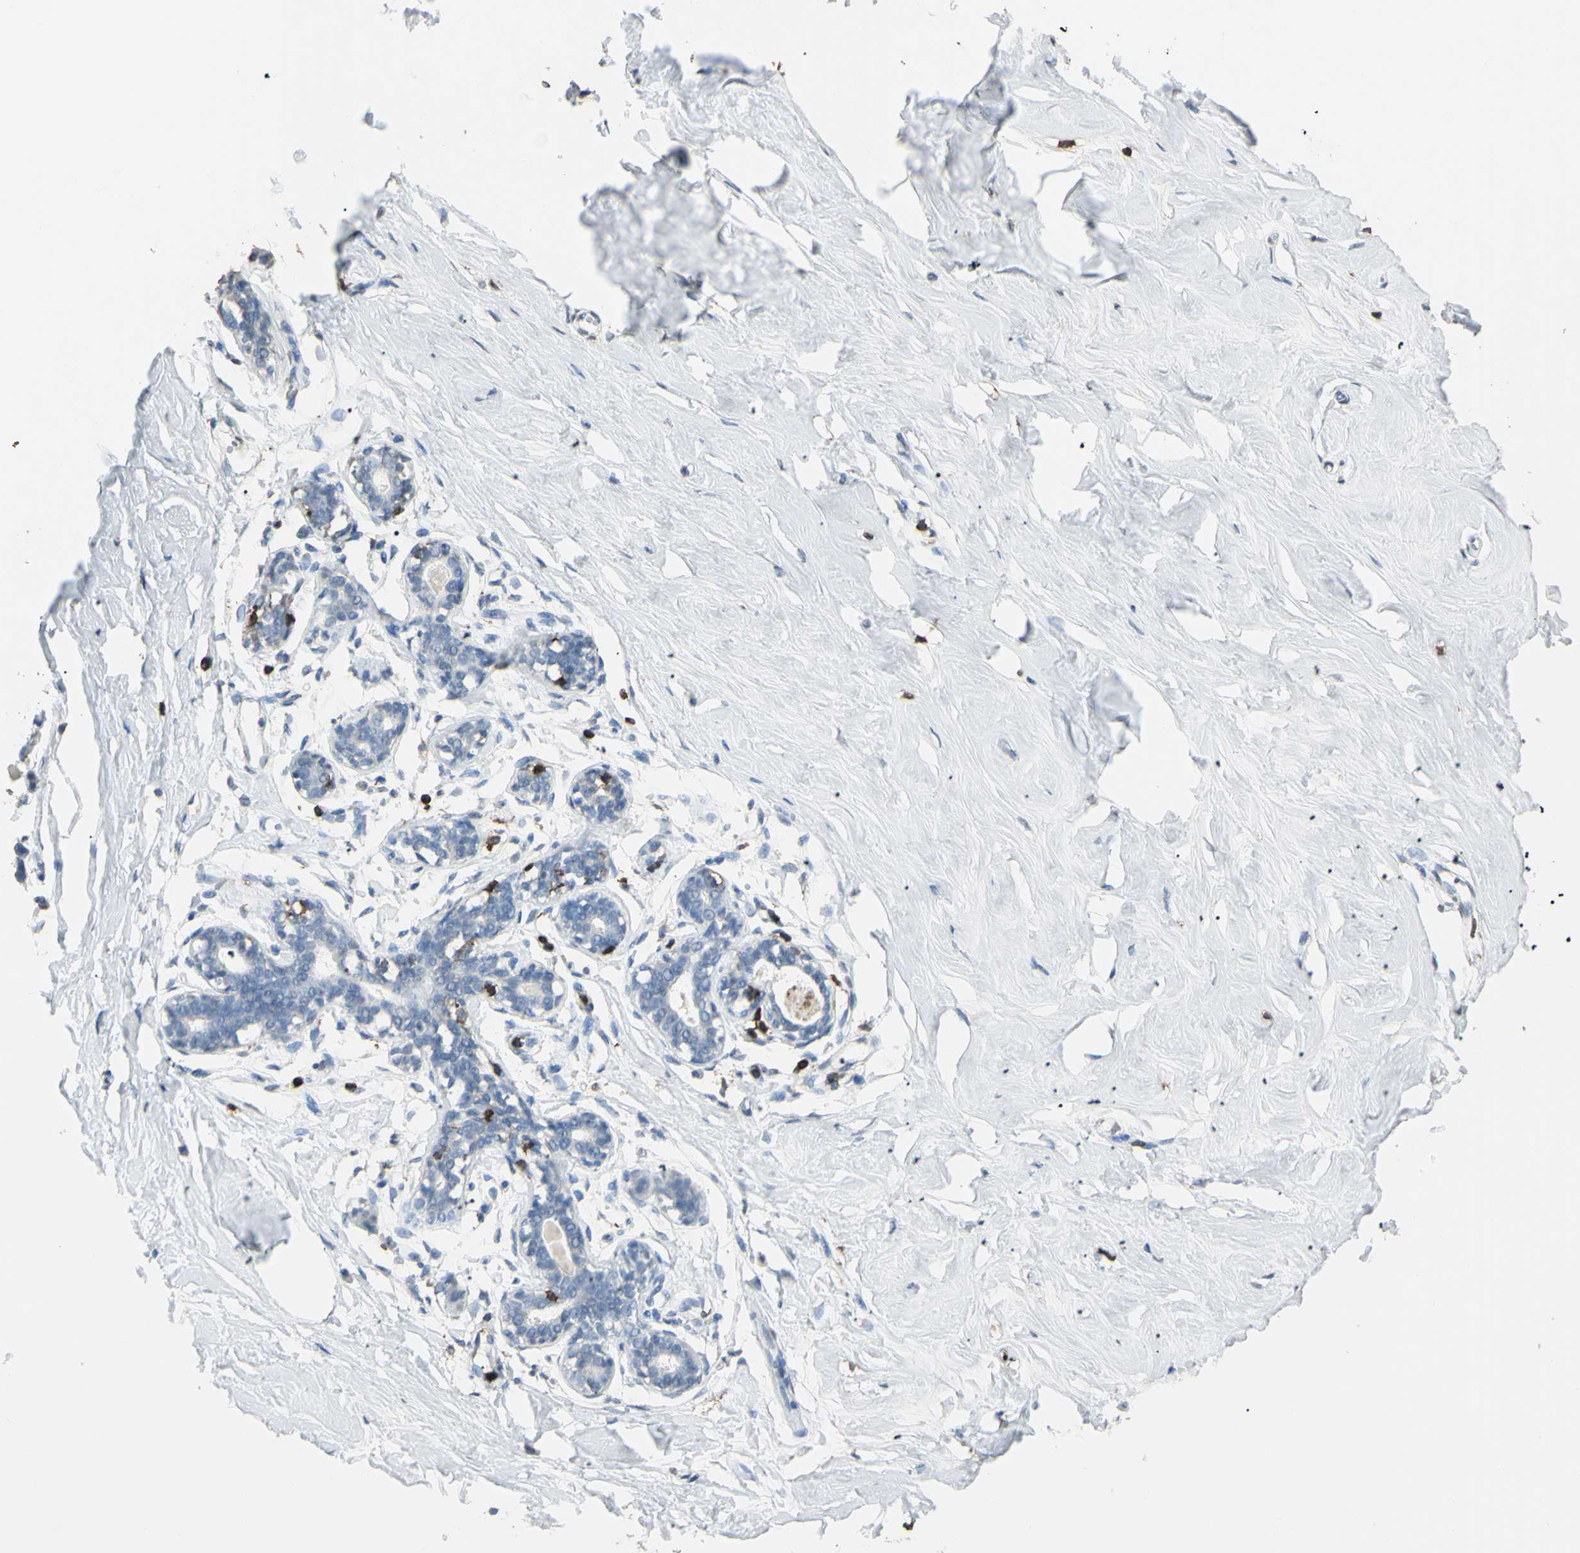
{"staining": {"intensity": "negative", "quantity": "none", "location": "none"}, "tissue": "breast", "cell_type": "Adipocytes", "image_type": "normal", "snomed": [{"axis": "morphology", "description": "Normal tissue, NOS"}, {"axis": "topography", "description": "Breast"}], "caption": "Immunohistochemistry photomicrograph of normal breast: breast stained with DAB displays no significant protein positivity in adipocytes. The staining is performed using DAB brown chromogen with nuclei counter-stained in using hematoxylin.", "gene": "PSTPIP1", "patient": {"sex": "female", "age": 23}}